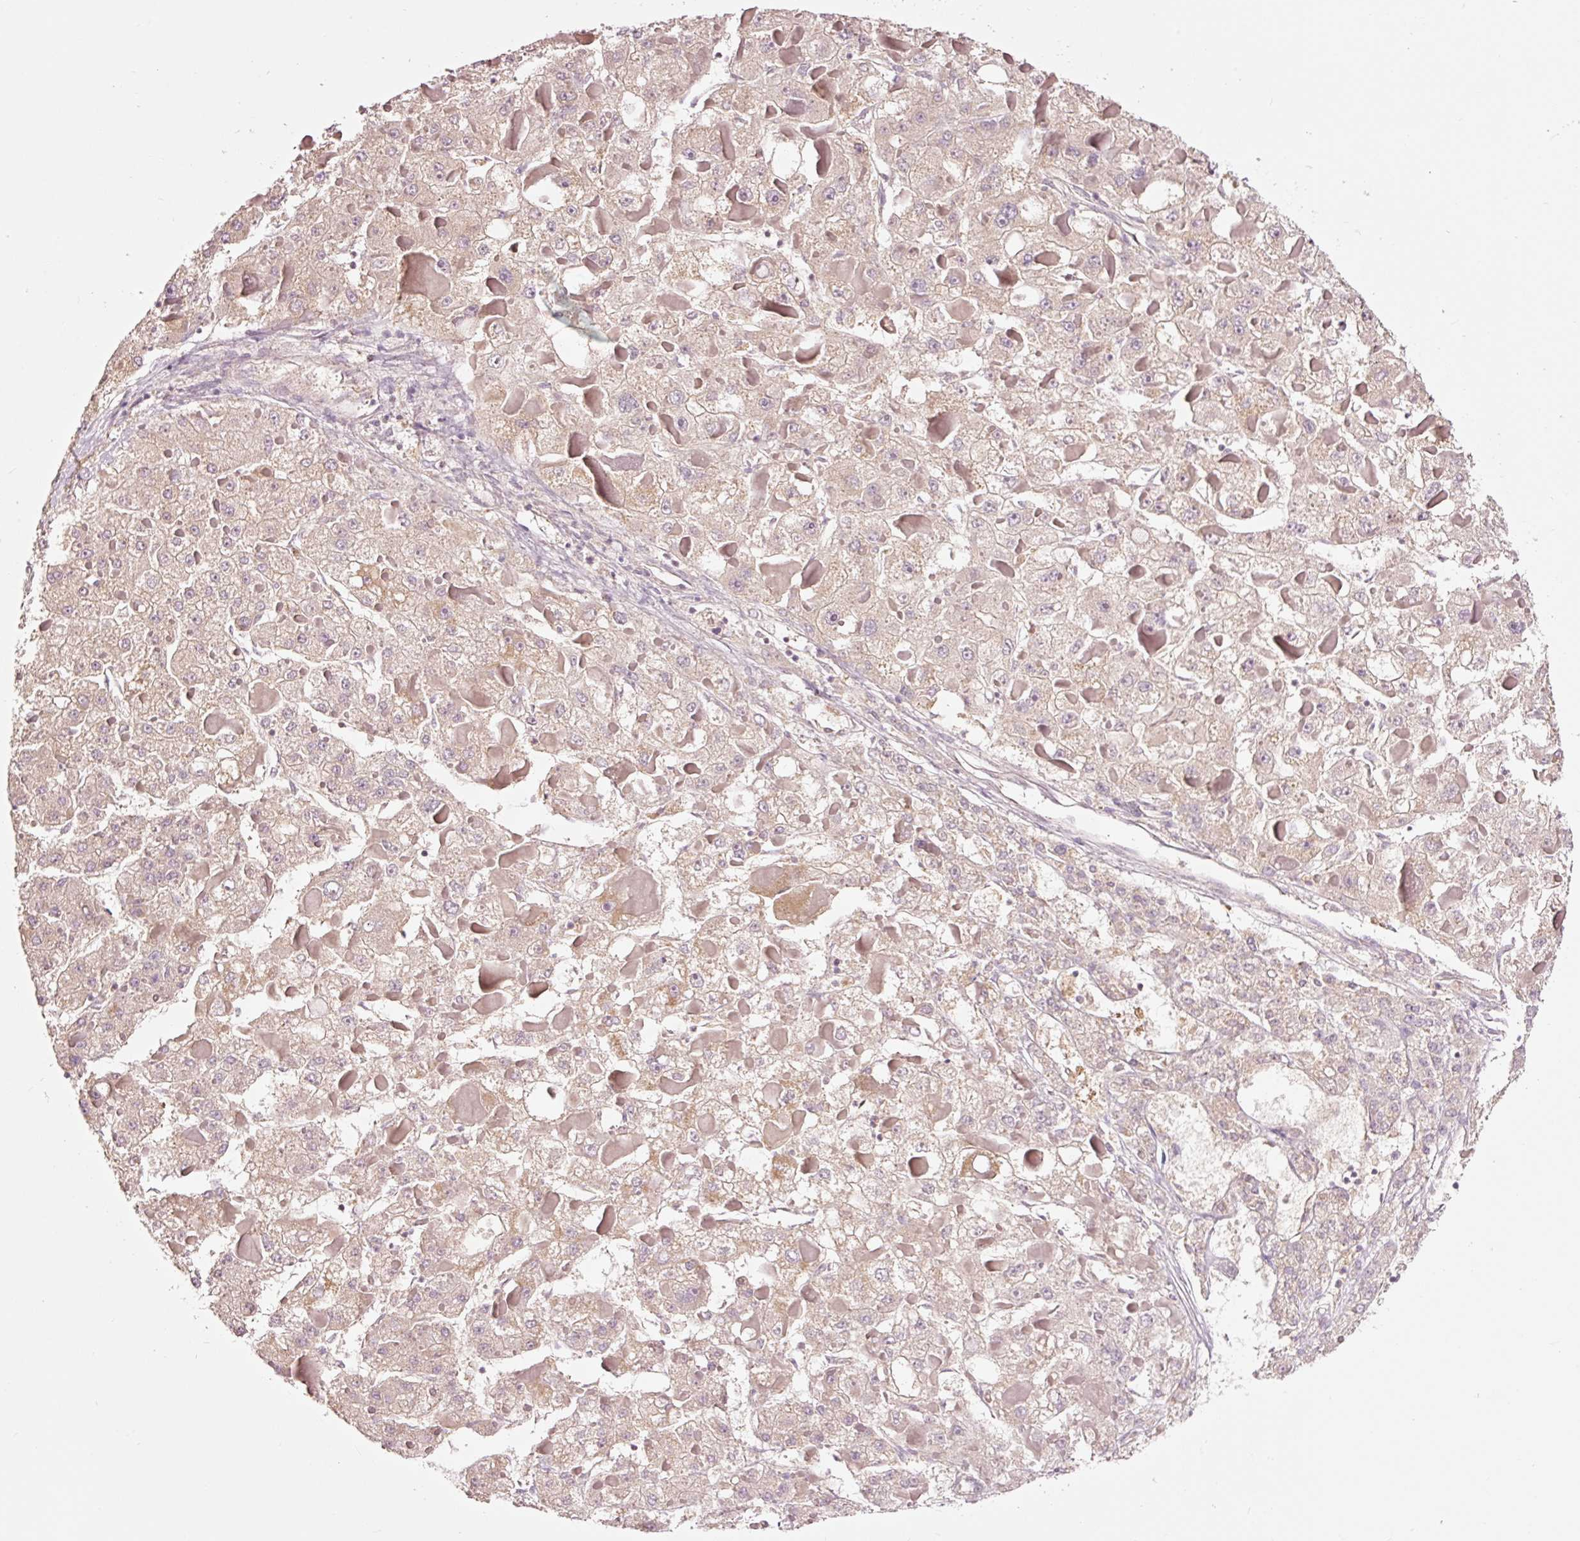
{"staining": {"intensity": "weak", "quantity": ">75%", "location": "cytoplasmic/membranous"}, "tissue": "liver cancer", "cell_type": "Tumor cells", "image_type": "cancer", "snomed": [{"axis": "morphology", "description": "Carcinoma, Hepatocellular, NOS"}, {"axis": "topography", "description": "Liver"}], "caption": "Protein expression analysis of human hepatocellular carcinoma (liver) reveals weak cytoplasmic/membranous staining in approximately >75% of tumor cells.", "gene": "LDHAL6B", "patient": {"sex": "female", "age": 73}}